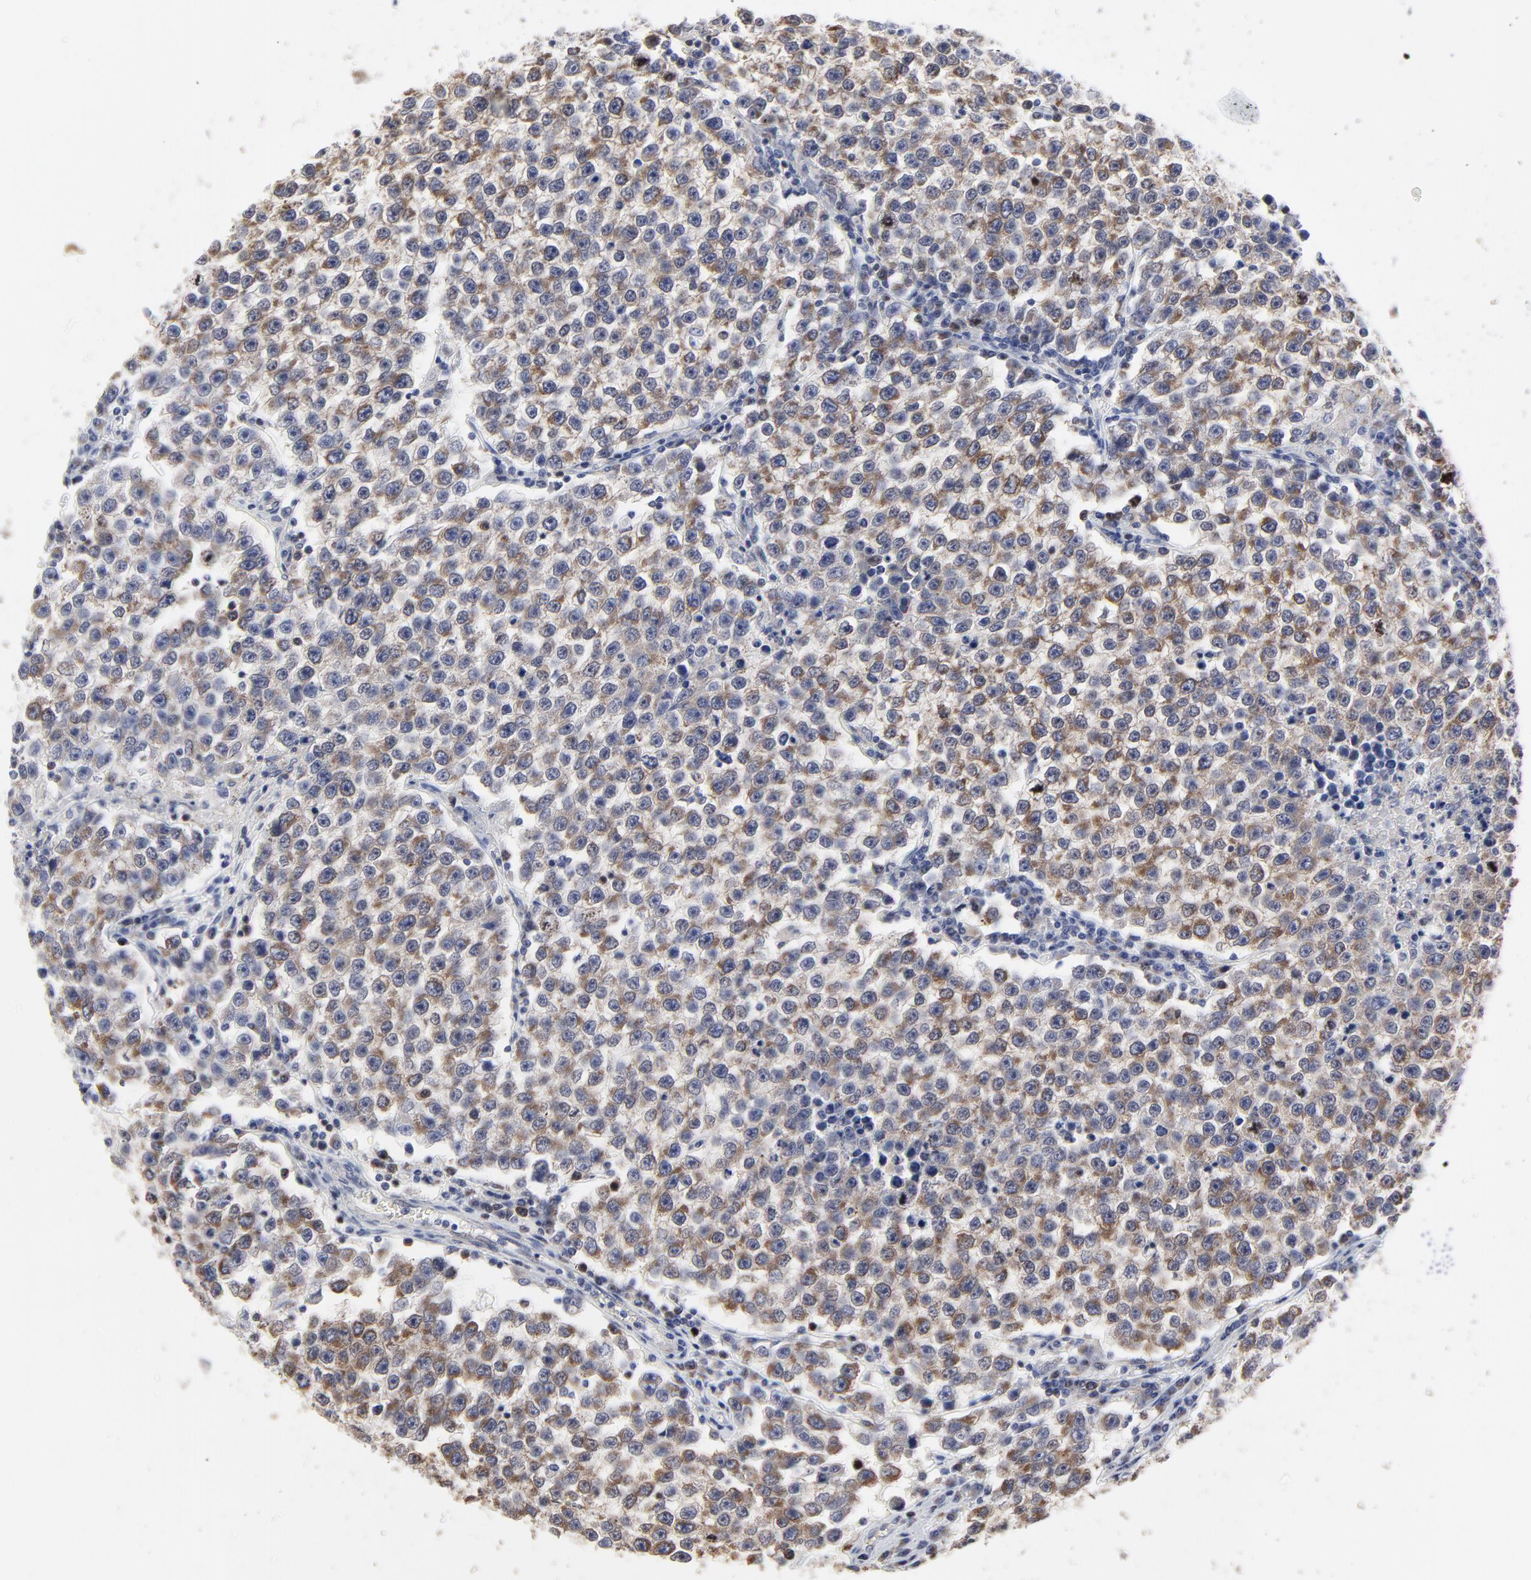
{"staining": {"intensity": "weak", "quantity": "<25%", "location": "cytoplasmic/membranous"}, "tissue": "testis cancer", "cell_type": "Tumor cells", "image_type": "cancer", "snomed": [{"axis": "morphology", "description": "Seminoma, NOS"}, {"axis": "topography", "description": "Testis"}], "caption": "Human testis seminoma stained for a protein using IHC shows no positivity in tumor cells.", "gene": "NCAPH", "patient": {"sex": "male", "age": 36}}